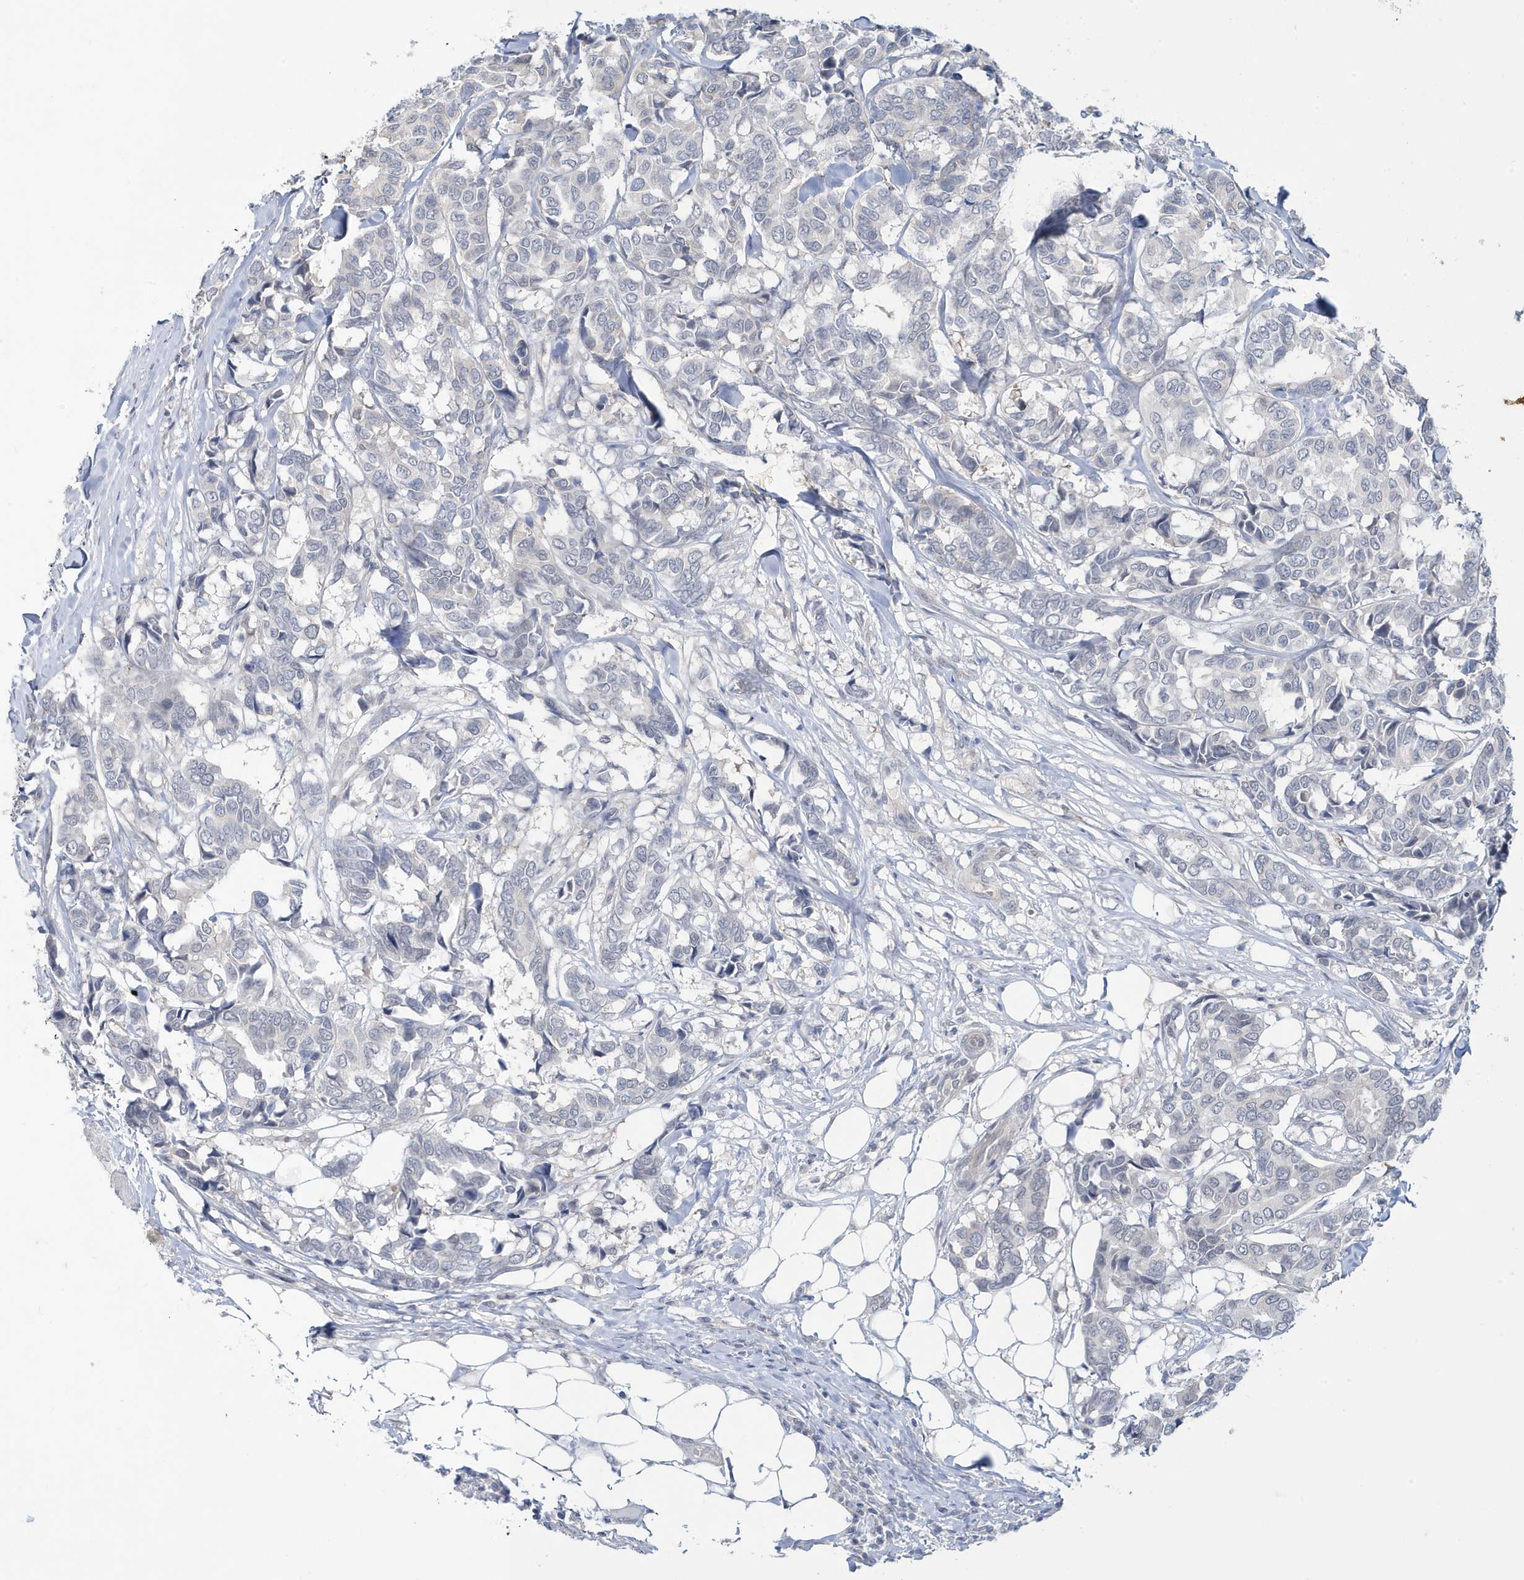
{"staining": {"intensity": "negative", "quantity": "none", "location": "none"}, "tissue": "breast cancer", "cell_type": "Tumor cells", "image_type": "cancer", "snomed": [{"axis": "morphology", "description": "Duct carcinoma"}, {"axis": "topography", "description": "Breast"}], "caption": "Immunohistochemistry (IHC) of human breast infiltrating ductal carcinoma shows no positivity in tumor cells.", "gene": "ZNF654", "patient": {"sex": "female", "age": 87}}